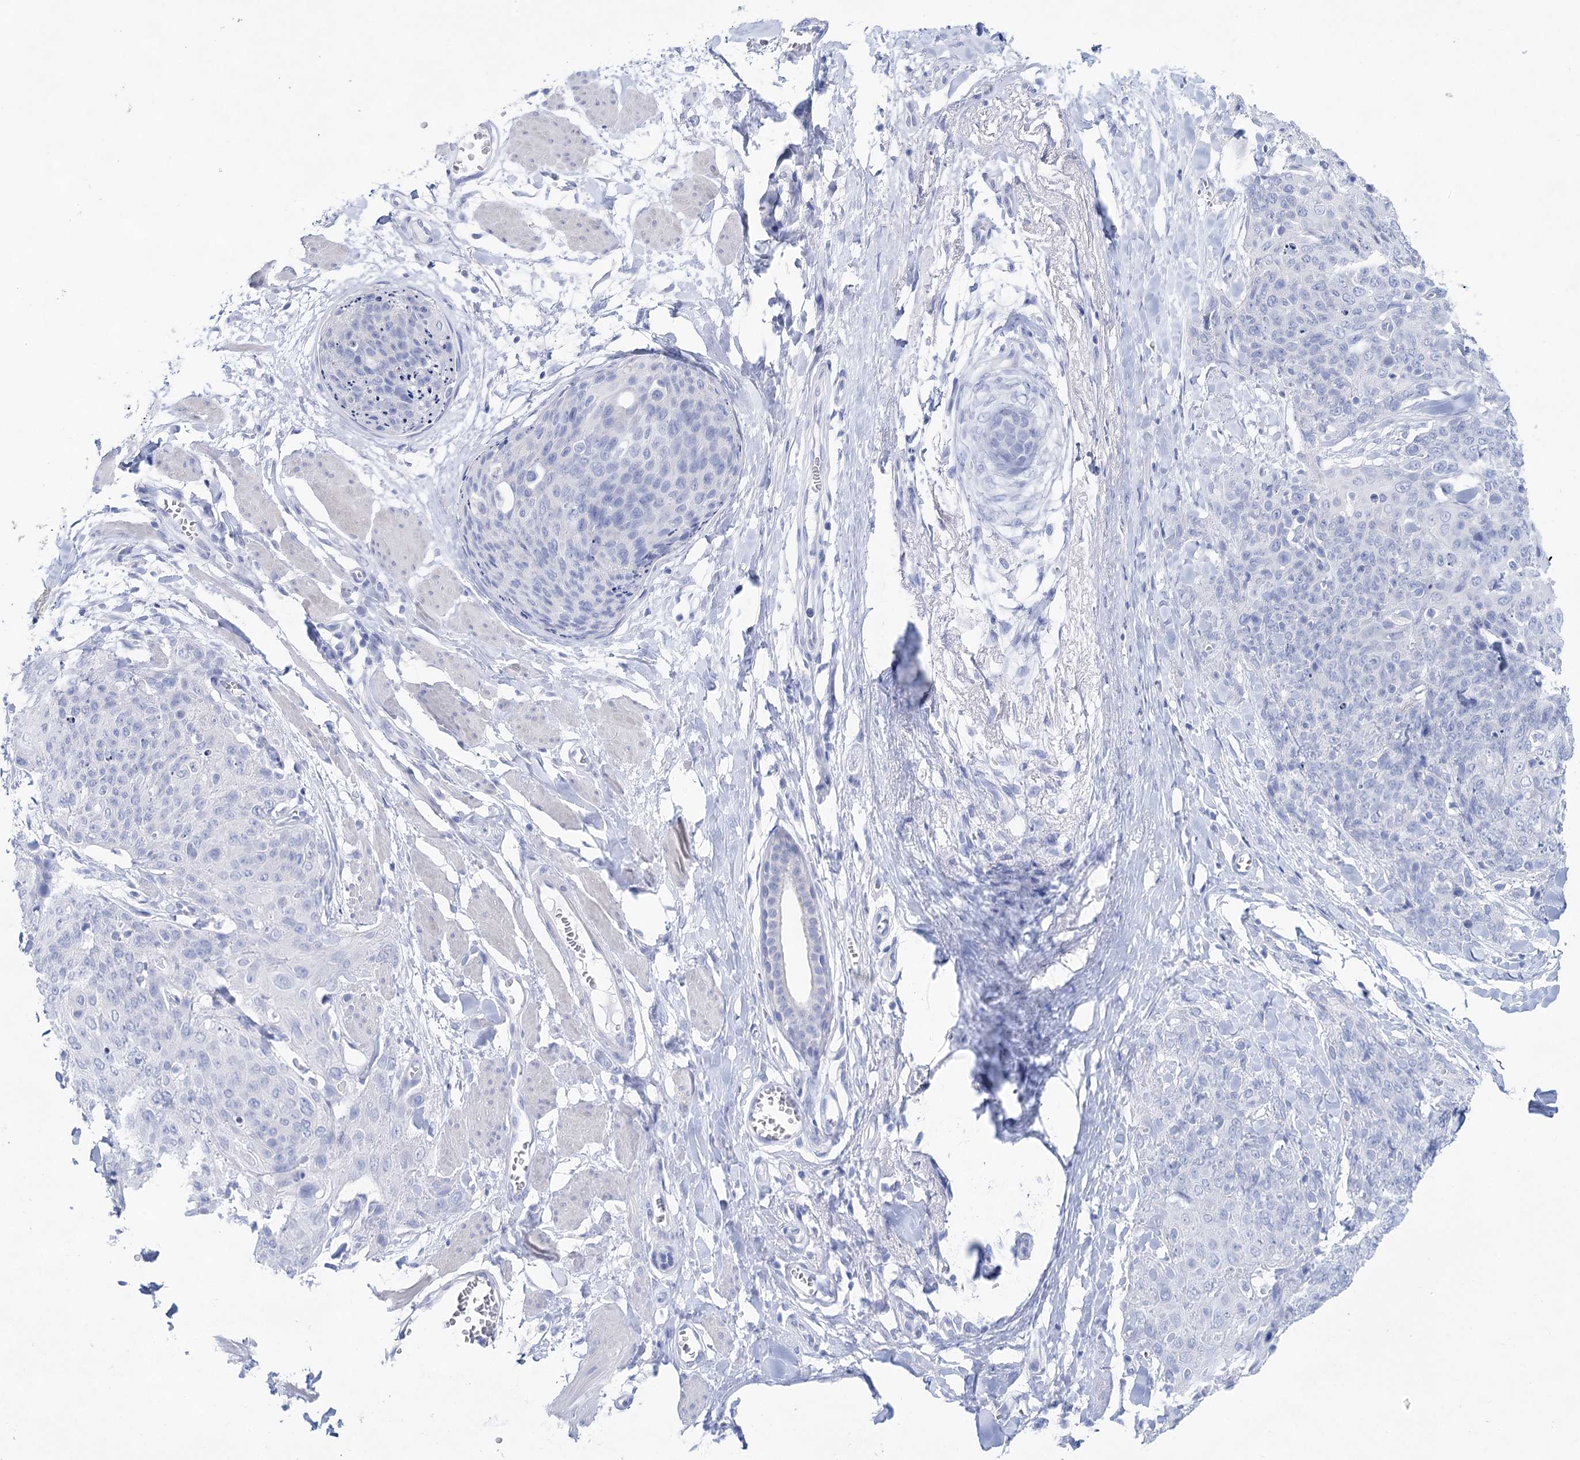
{"staining": {"intensity": "negative", "quantity": "none", "location": "none"}, "tissue": "skin cancer", "cell_type": "Tumor cells", "image_type": "cancer", "snomed": [{"axis": "morphology", "description": "Squamous cell carcinoma, NOS"}, {"axis": "topography", "description": "Skin"}, {"axis": "topography", "description": "Vulva"}], "caption": "Histopathology image shows no significant protein positivity in tumor cells of squamous cell carcinoma (skin).", "gene": "LALBA", "patient": {"sex": "female", "age": 85}}